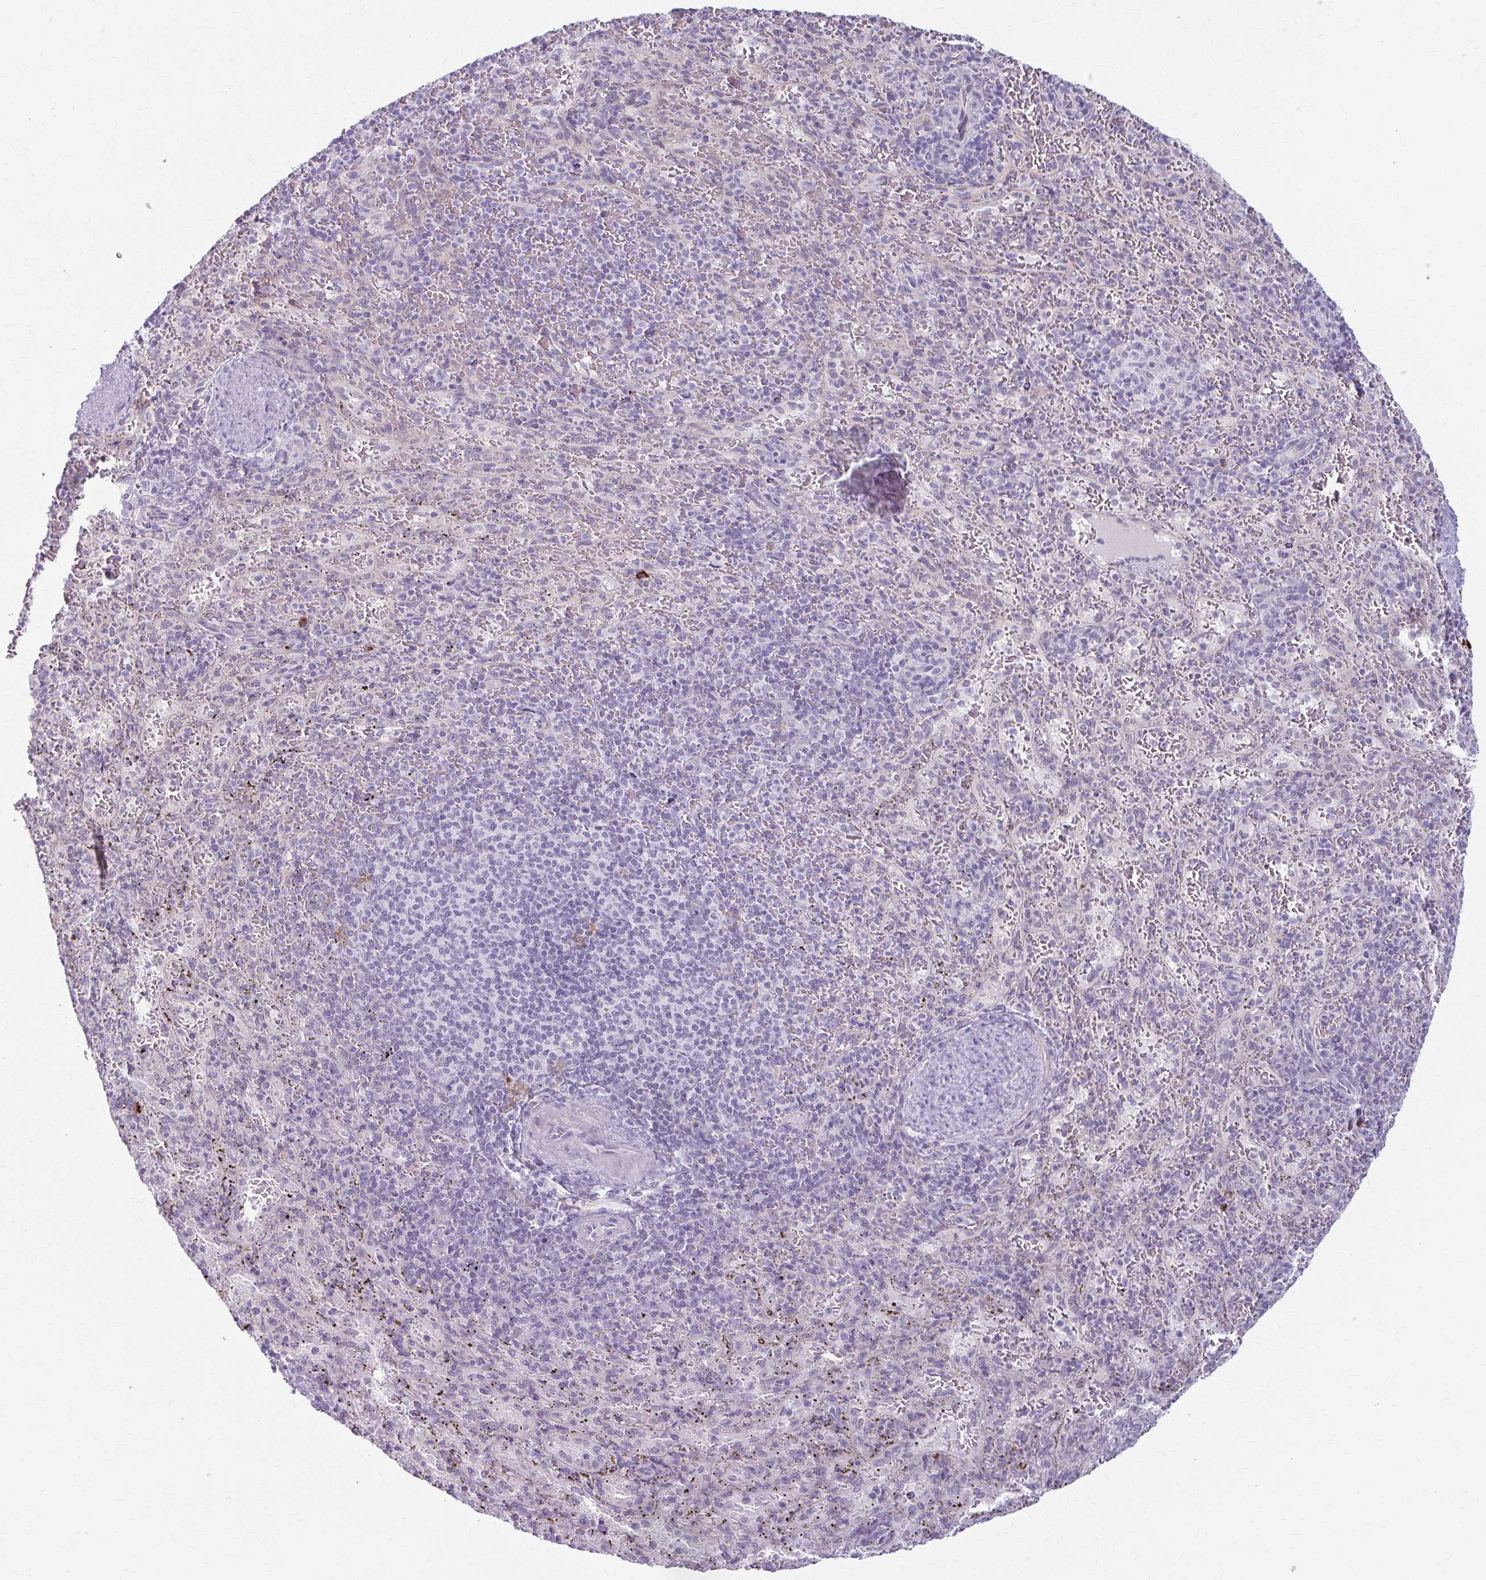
{"staining": {"intensity": "strong", "quantity": "<25%", "location": "cytoplasmic/membranous"}, "tissue": "spleen", "cell_type": "Cells in red pulp", "image_type": "normal", "snomed": [{"axis": "morphology", "description": "Normal tissue, NOS"}, {"axis": "topography", "description": "Spleen"}], "caption": "This image exhibits unremarkable spleen stained with immunohistochemistry to label a protein in brown. The cytoplasmic/membranous of cells in red pulp show strong positivity for the protein. Nuclei are counter-stained blue.", "gene": "LDLRAP1", "patient": {"sex": "male", "age": 57}}